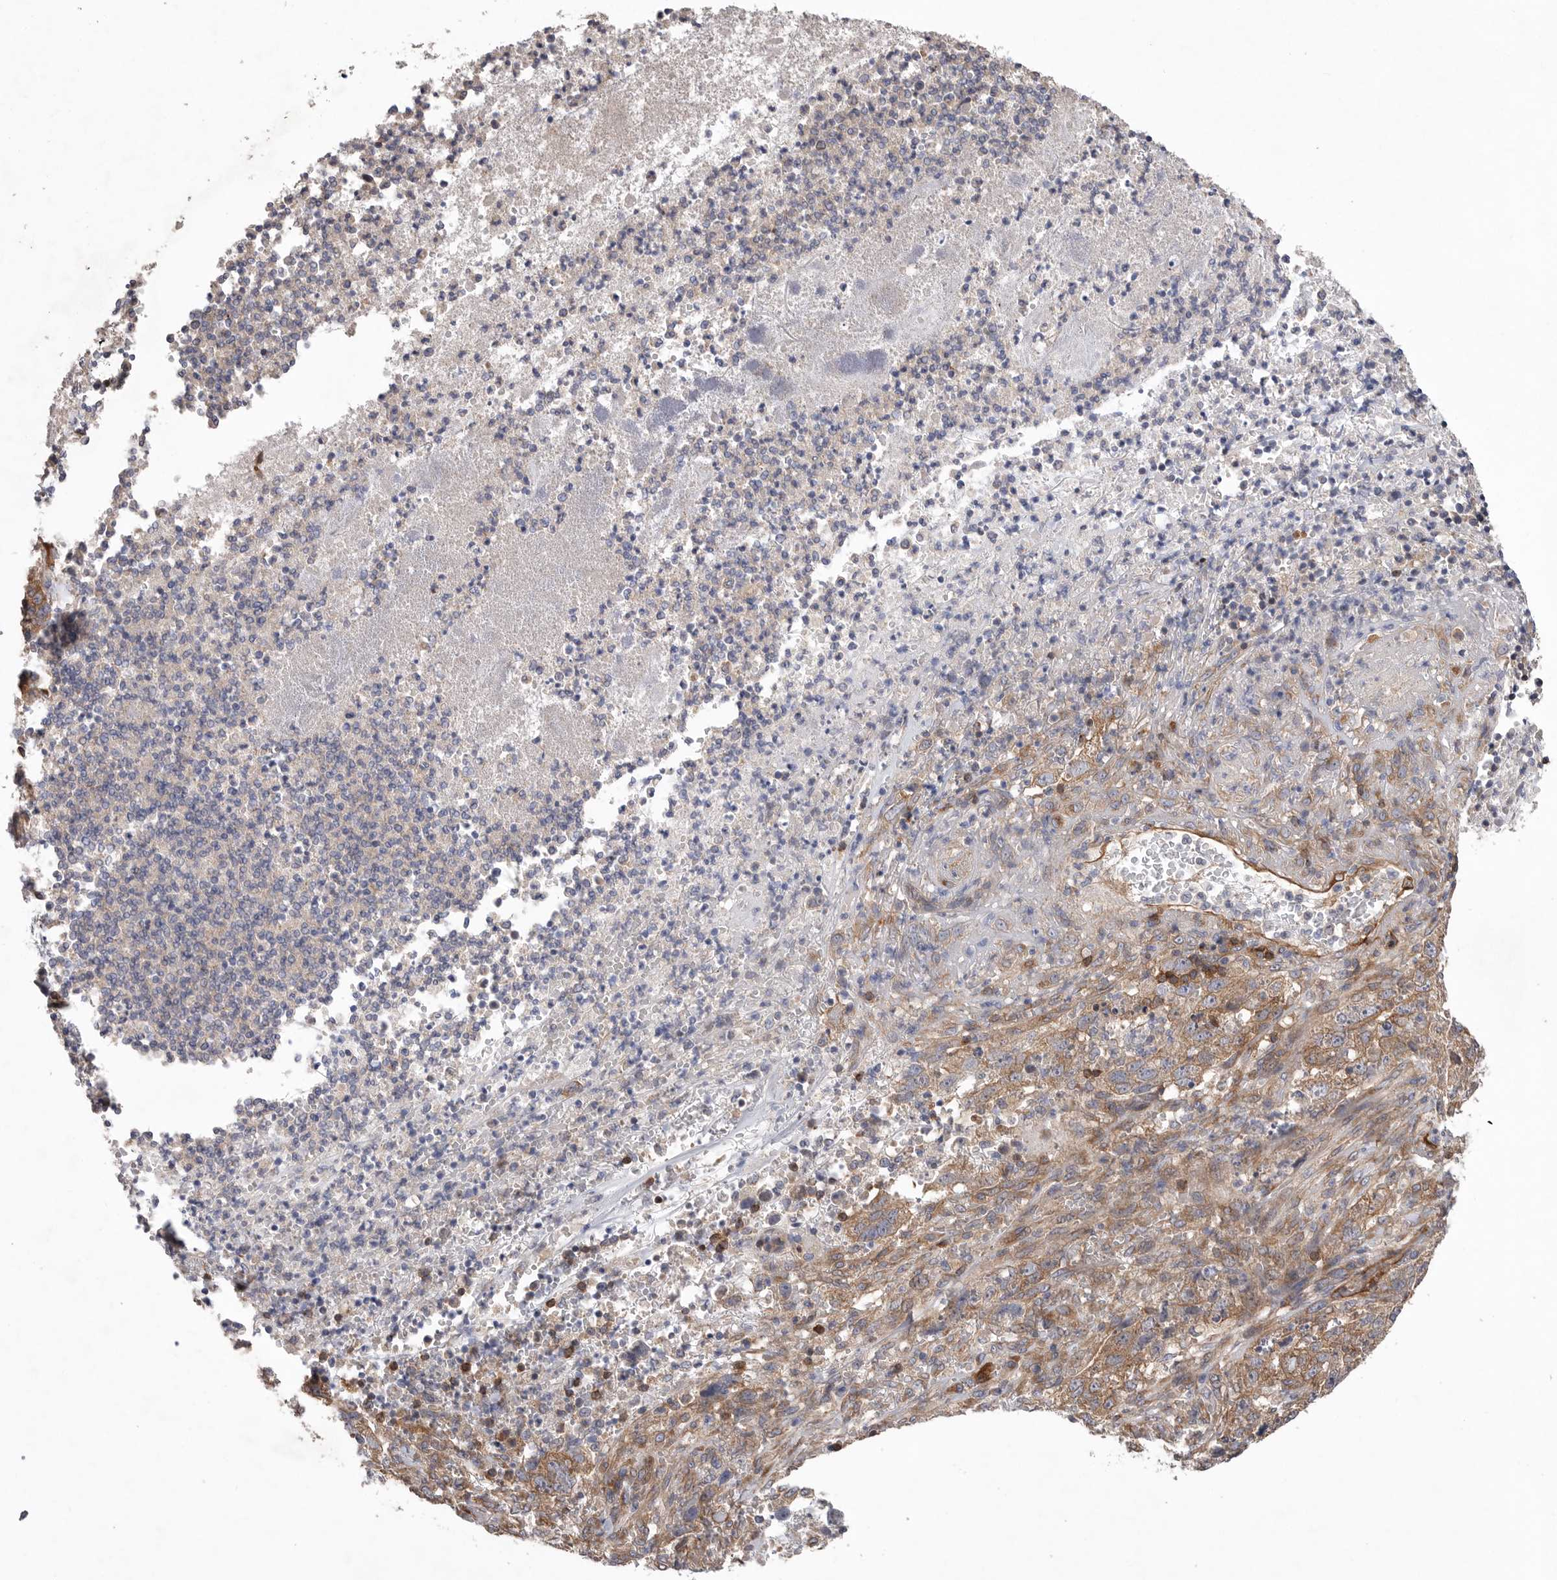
{"staining": {"intensity": "moderate", "quantity": ">75%", "location": "cytoplasmic/membranous"}, "tissue": "stomach cancer", "cell_type": "Tumor cells", "image_type": "cancer", "snomed": [{"axis": "morphology", "description": "Adenocarcinoma, NOS"}, {"axis": "topography", "description": "Stomach"}], "caption": "IHC image of stomach adenocarcinoma stained for a protein (brown), which reveals medium levels of moderate cytoplasmic/membranous positivity in approximately >75% of tumor cells.", "gene": "PRKCH", "patient": {"sex": "male", "age": 48}}